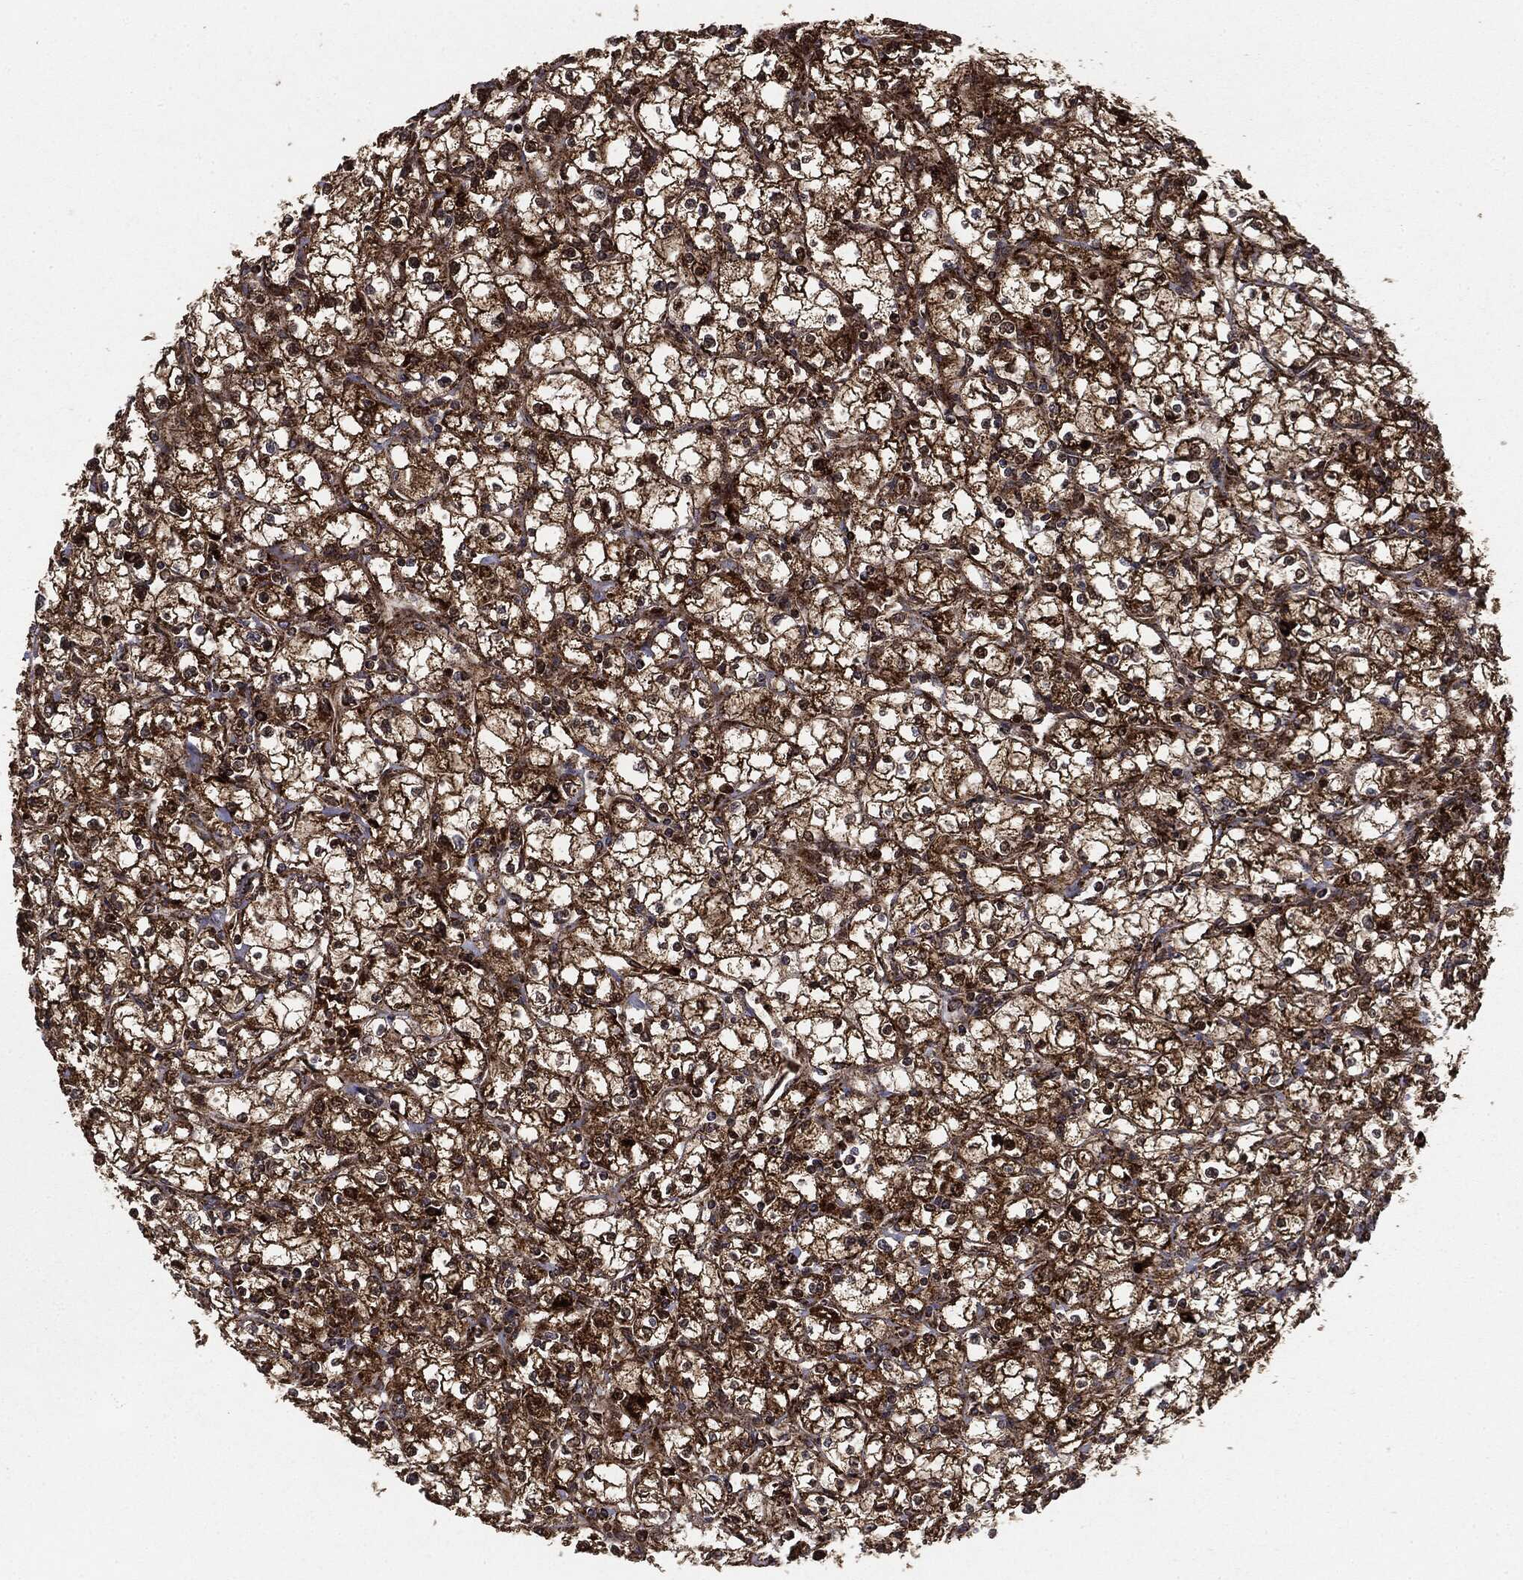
{"staining": {"intensity": "strong", "quantity": ">75%", "location": "cytoplasmic/membranous"}, "tissue": "renal cancer", "cell_type": "Tumor cells", "image_type": "cancer", "snomed": [{"axis": "morphology", "description": "Adenocarcinoma, NOS"}, {"axis": "topography", "description": "Kidney"}], "caption": "The image displays immunohistochemical staining of renal adenocarcinoma. There is strong cytoplasmic/membranous positivity is identified in approximately >75% of tumor cells. The staining was performed using DAB (3,3'-diaminobenzidine), with brown indicating positive protein expression. Nuclei are stained blue with hematoxylin.", "gene": "MAP2K1", "patient": {"sex": "male", "age": 67}}